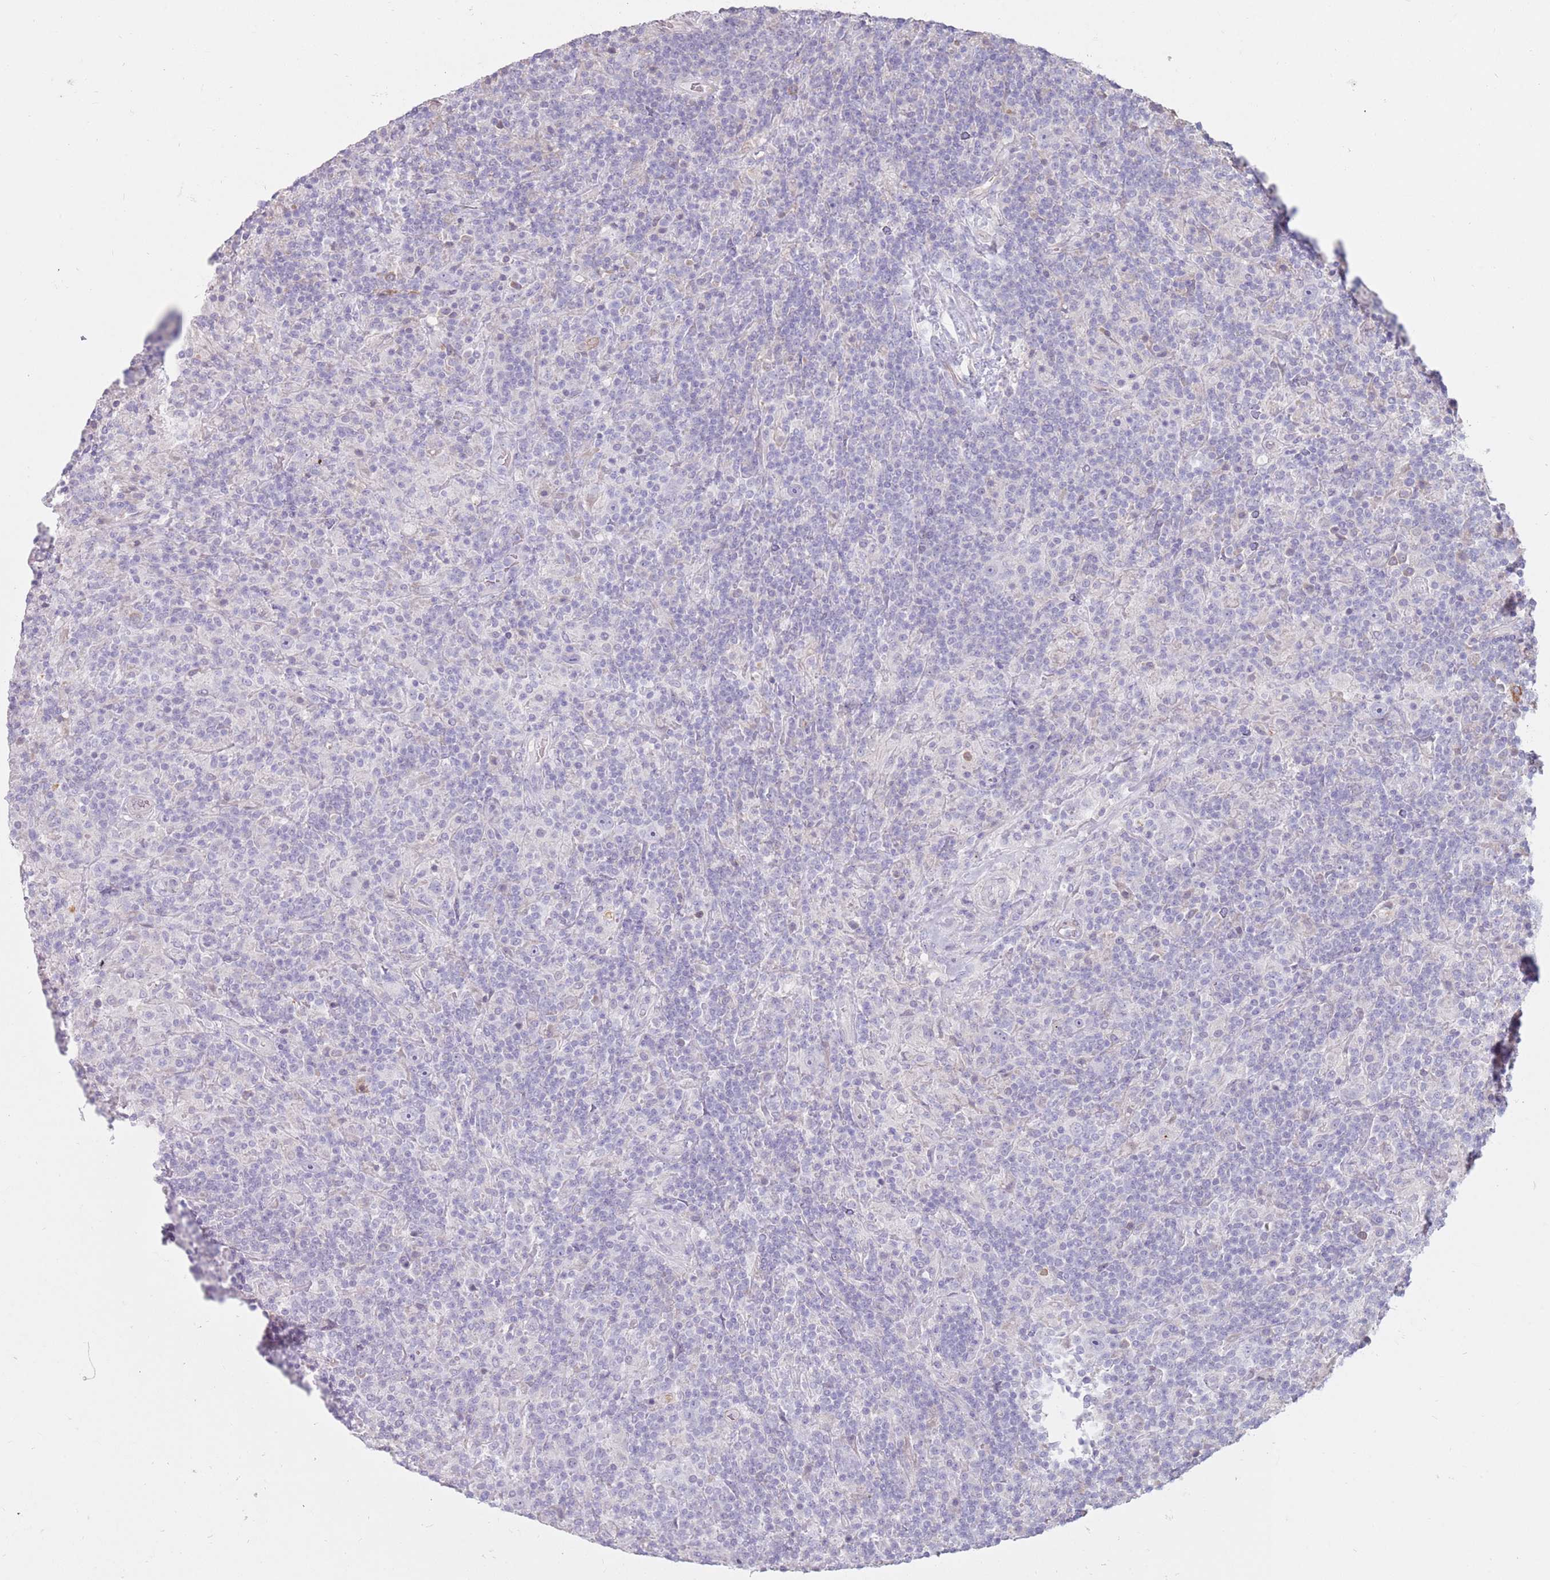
{"staining": {"intensity": "negative", "quantity": "none", "location": "none"}, "tissue": "lymphoma", "cell_type": "Tumor cells", "image_type": "cancer", "snomed": [{"axis": "morphology", "description": "Hodgkin's disease, NOS"}, {"axis": "topography", "description": "Lymph node"}], "caption": "This image is of lymphoma stained with immunohistochemistry to label a protein in brown with the nuclei are counter-stained blue. There is no expression in tumor cells.", "gene": "DXO", "patient": {"sex": "male", "age": 70}}